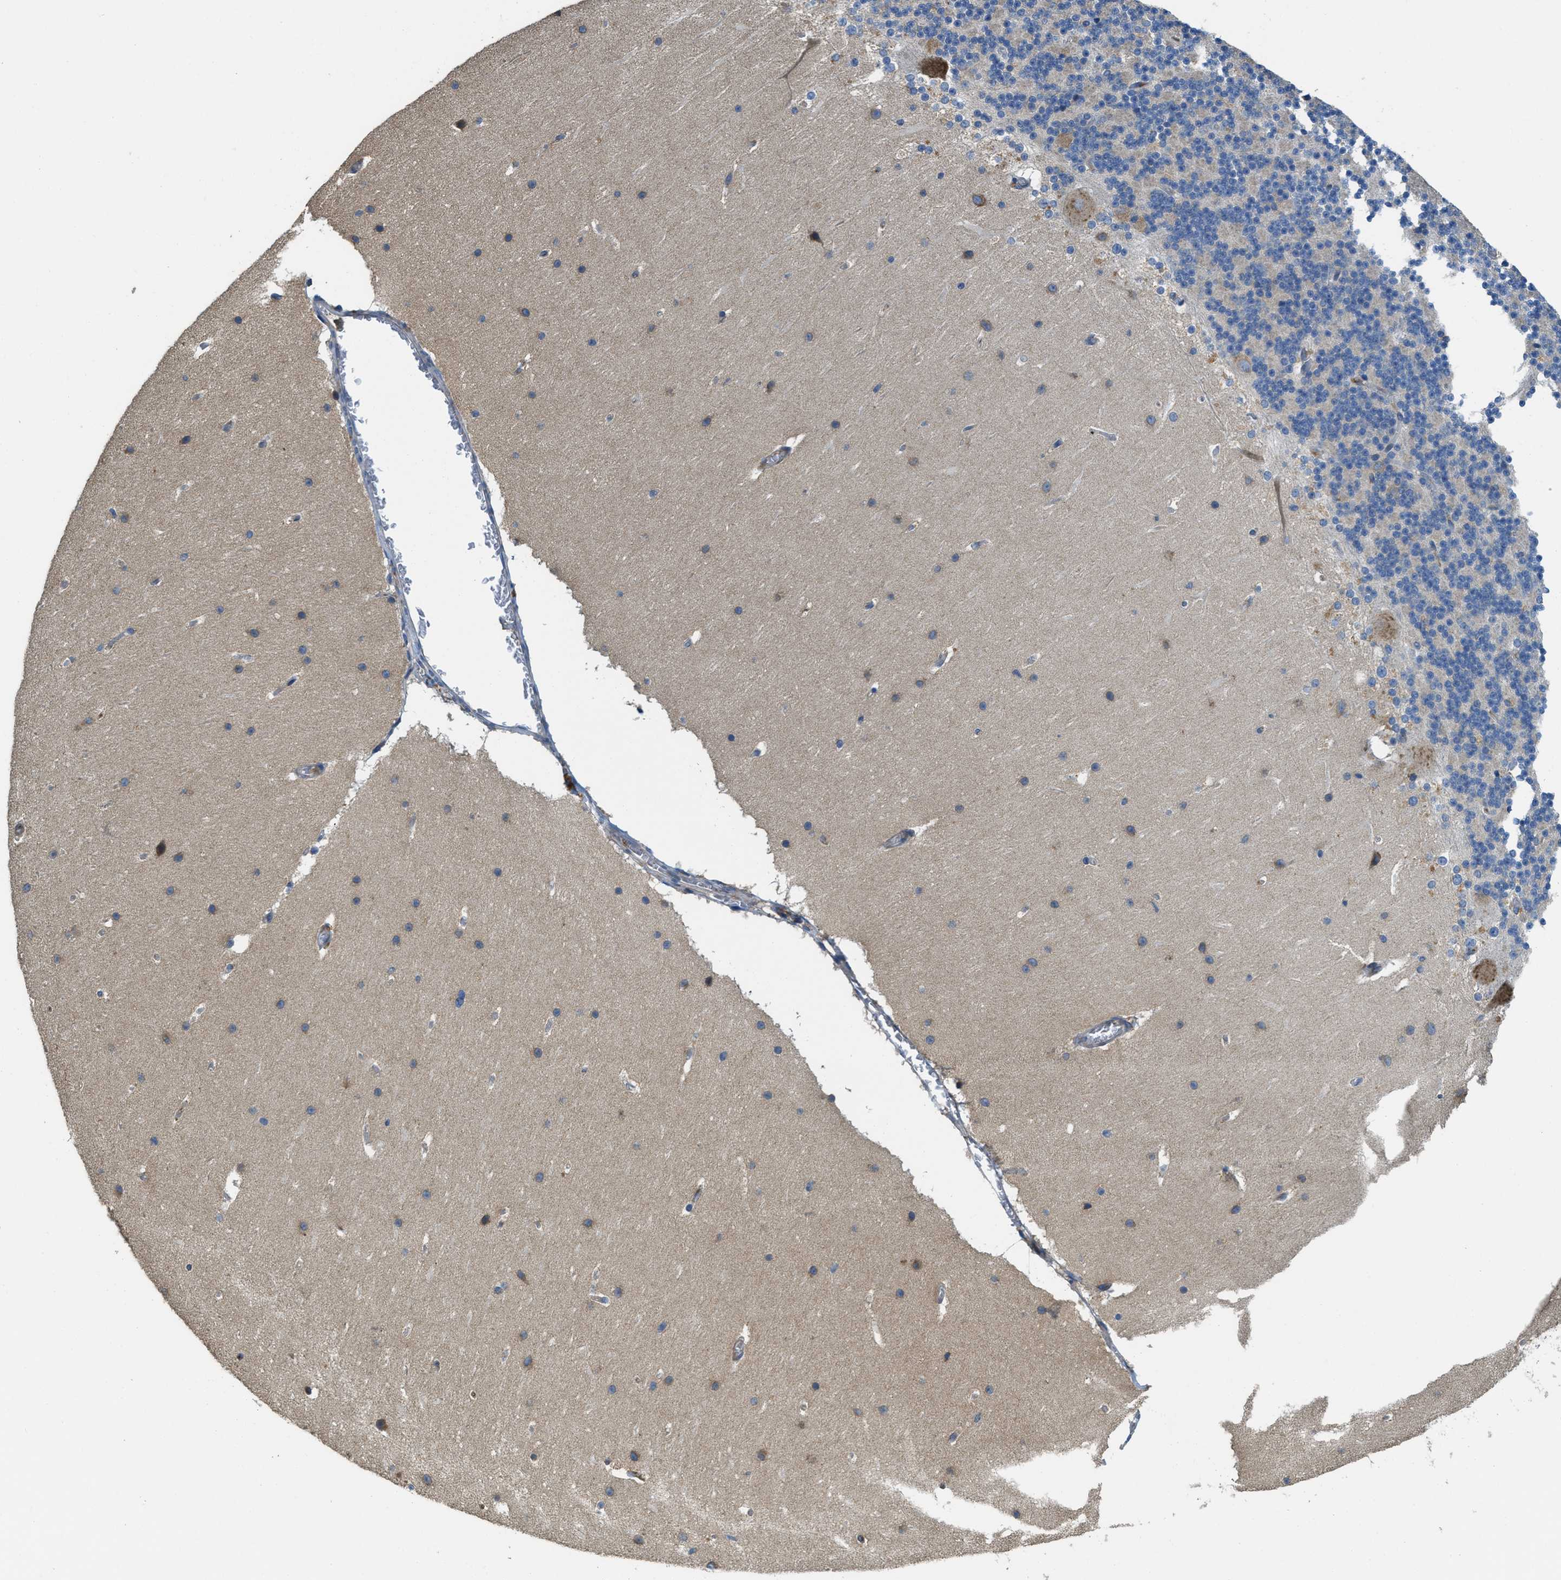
{"staining": {"intensity": "weak", "quantity": "<25%", "location": "cytoplasmic/membranous"}, "tissue": "cerebellum", "cell_type": "Cells in granular layer", "image_type": "normal", "snomed": [{"axis": "morphology", "description": "Normal tissue, NOS"}, {"axis": "topography", "description": "Cerebellum"}], "caption": "High power microscopy photomicrograph of an immunohistochemistry (IHC) histopathology image of benign cerebellum, revealing no significant positivity in cells in granular layer.", "gene": "SSR1", "patient": {"sex": "female", "age": 19}}